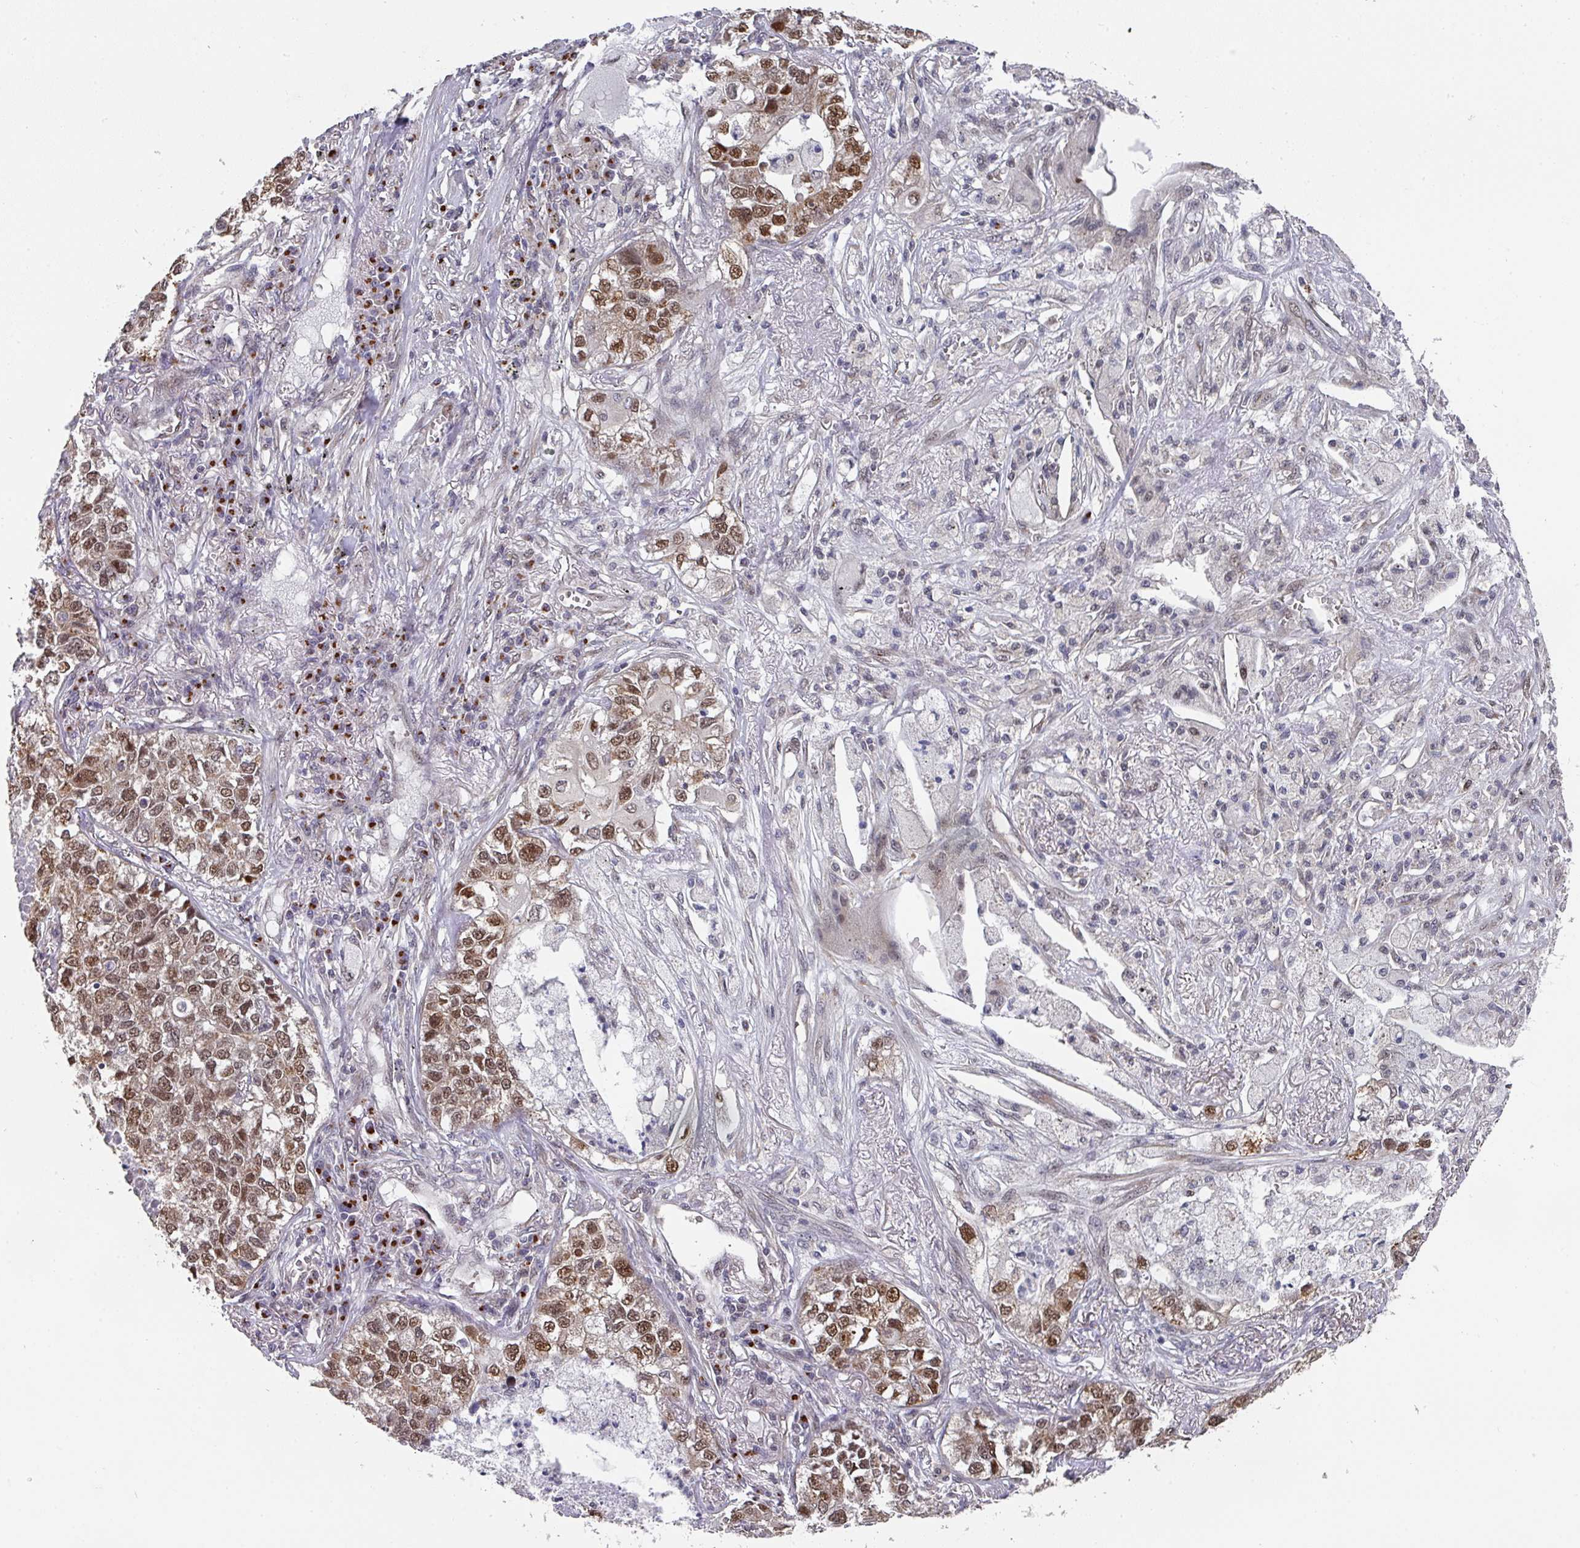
{"staining": {"intensity": "moderate", "quantity": "25%-75%", "location": "nuclear"}, "tissue": "lung cancer", "cell_type": "Tumor cells", "image_type": "cancer", "snomed": [{"axis": "morphology", "description": "Adenocarcinoma, NOS"}, {"axis": "topography", "description": "Lung"}], "caption": "Brown immunohistochemical staining in lung cancer (adenocarcinoma) displays moderate nuclear positivity in about 25%-75% of tumor cells. The staining was performed using DAB, with brown indicating positive protein expression. Nuclei are stained blue with hematoxylin.", "gene": "C18orf25", "patient": {"sex": "male", "age": 49}}